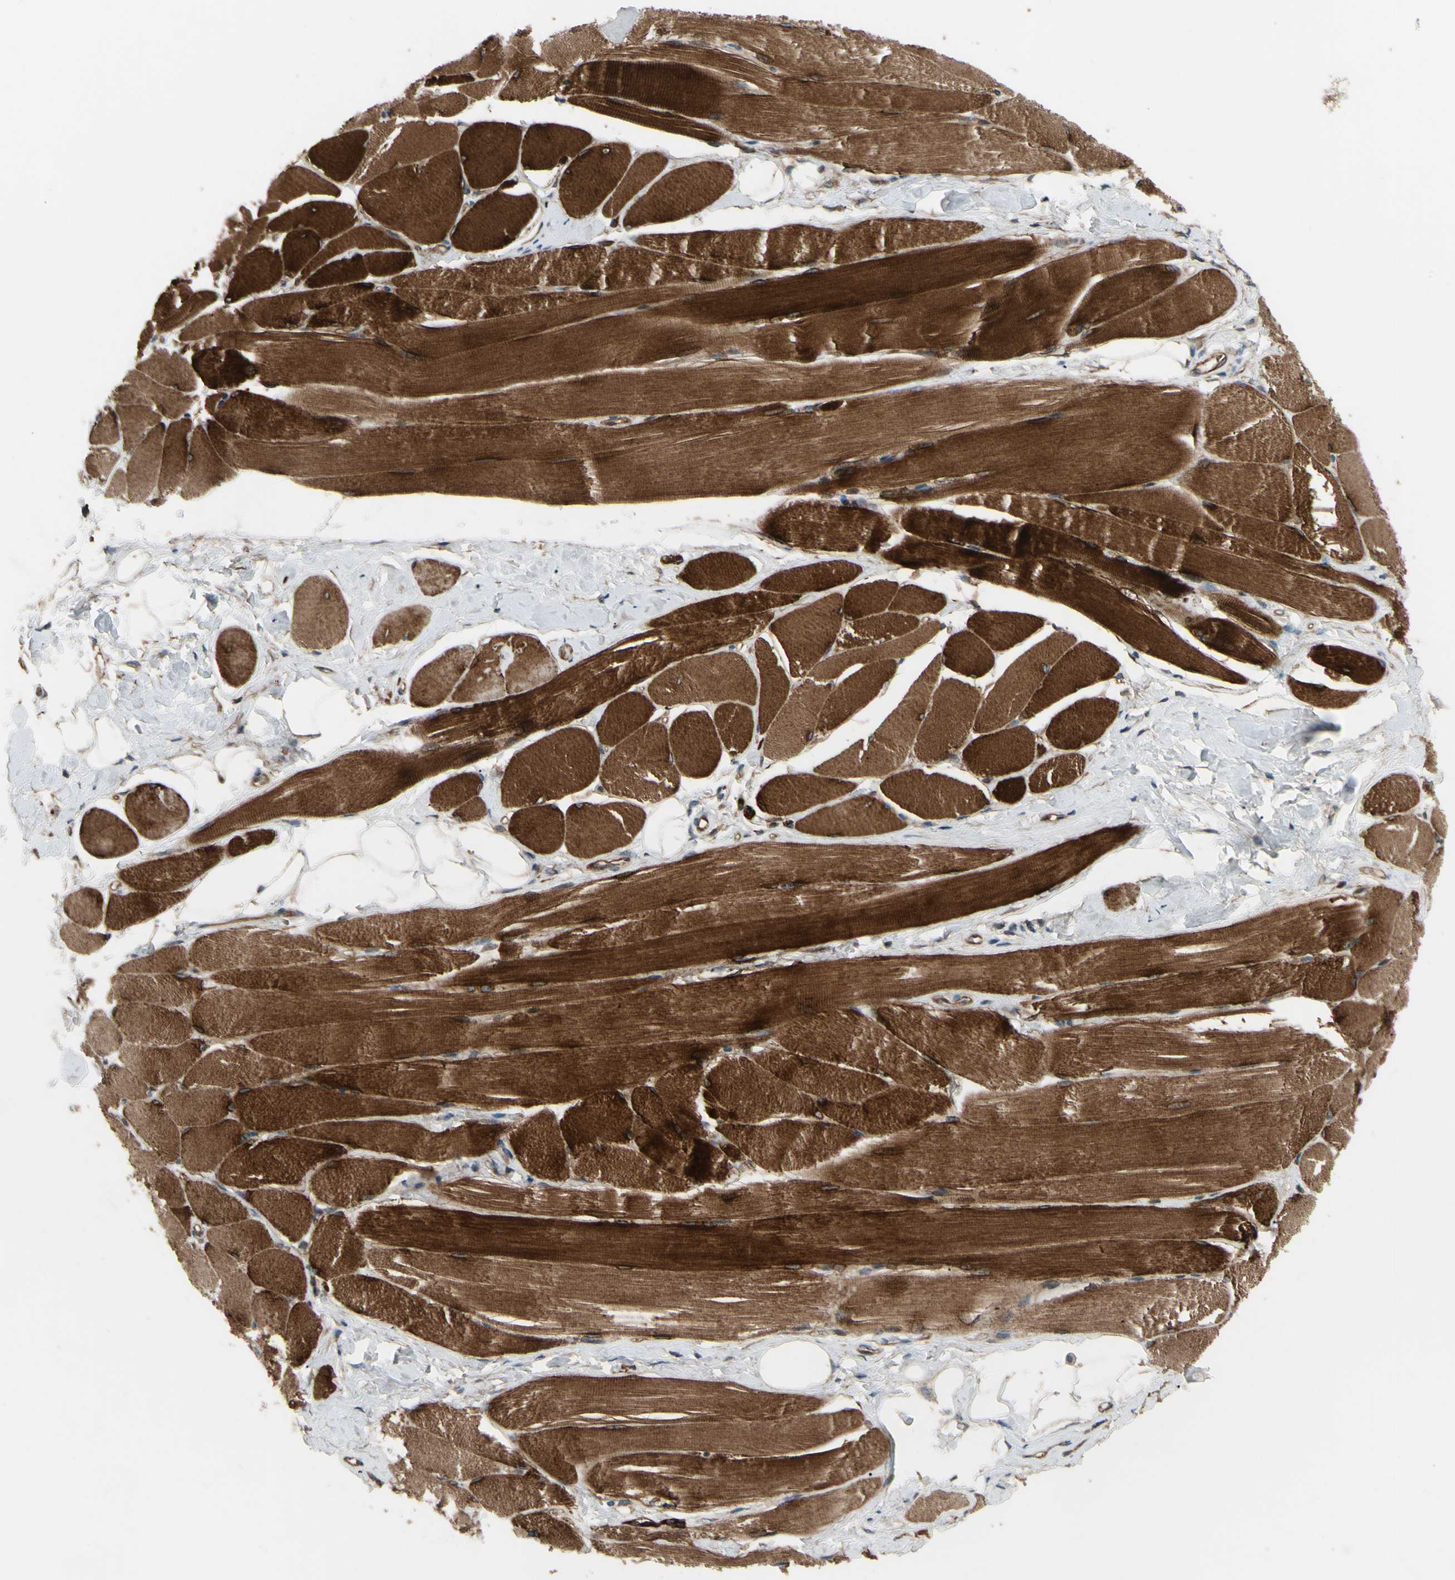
{"staining": {"intensity": "strong", "quantity": ">75%", "location": "cytoplasmic/membranous"}, "tissue": "skeletal muscle", "cell_type": "Myocytes", "image_type": "normal", "snomed": [{"axis": "morphology", "description": "Normal tissue, NOS"}, {"axis": "topography", "description": "Skeletal muscle"}, {"axis": "topography", "description": "Peripheral nerve tissue"}], "caption": "Protein analysis of unremarkable skeletal muscle demonstrates strong cytoplasmic/membranous positivity in approximately >75% of myocytes.", "gene": "SHROOM4", "patient": {"sex": "female", "age": 84}}